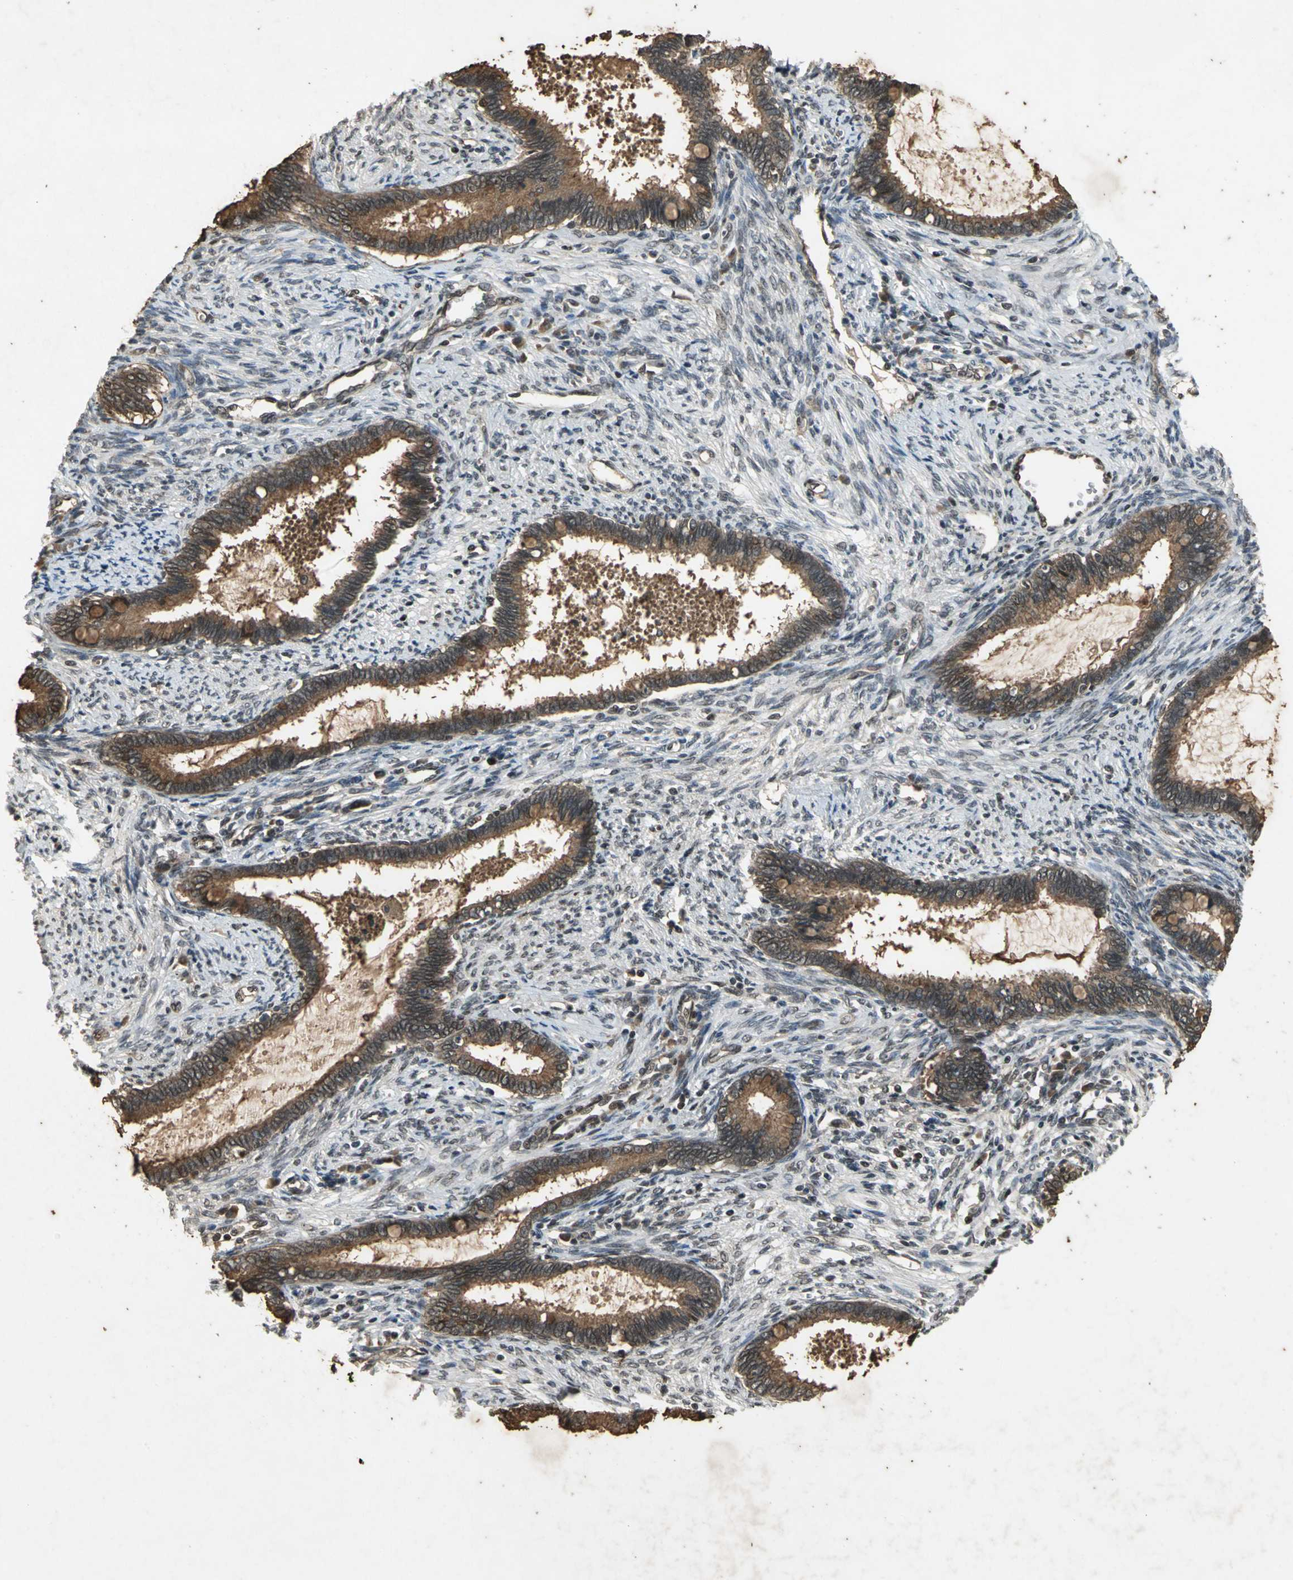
{"staining": {"intensity": "strong", "quantity": ">75%", "location": "cytoplasmic/membranous"}, "tissue": "cervical cancer", "cell_type": "Tumor cells", "image_type": "cancer", "snomed": [{"axis": "morphology", "description": "Adenocarcinoma, NOS"}, {"axis": "topography", "description": "Cervix"}], "caption": "High-magnification brightfield microscopy of cervical cancer (adenocarcinoma) stained with DAB (brown) and counterstained with hematoxylin (blue). tumor cells exhibit strong cytoplasmic/membranous expression is present in about>75% of cells.", "gene": "NOTCH3", "patient": {"sex": "female", "age": 44}}